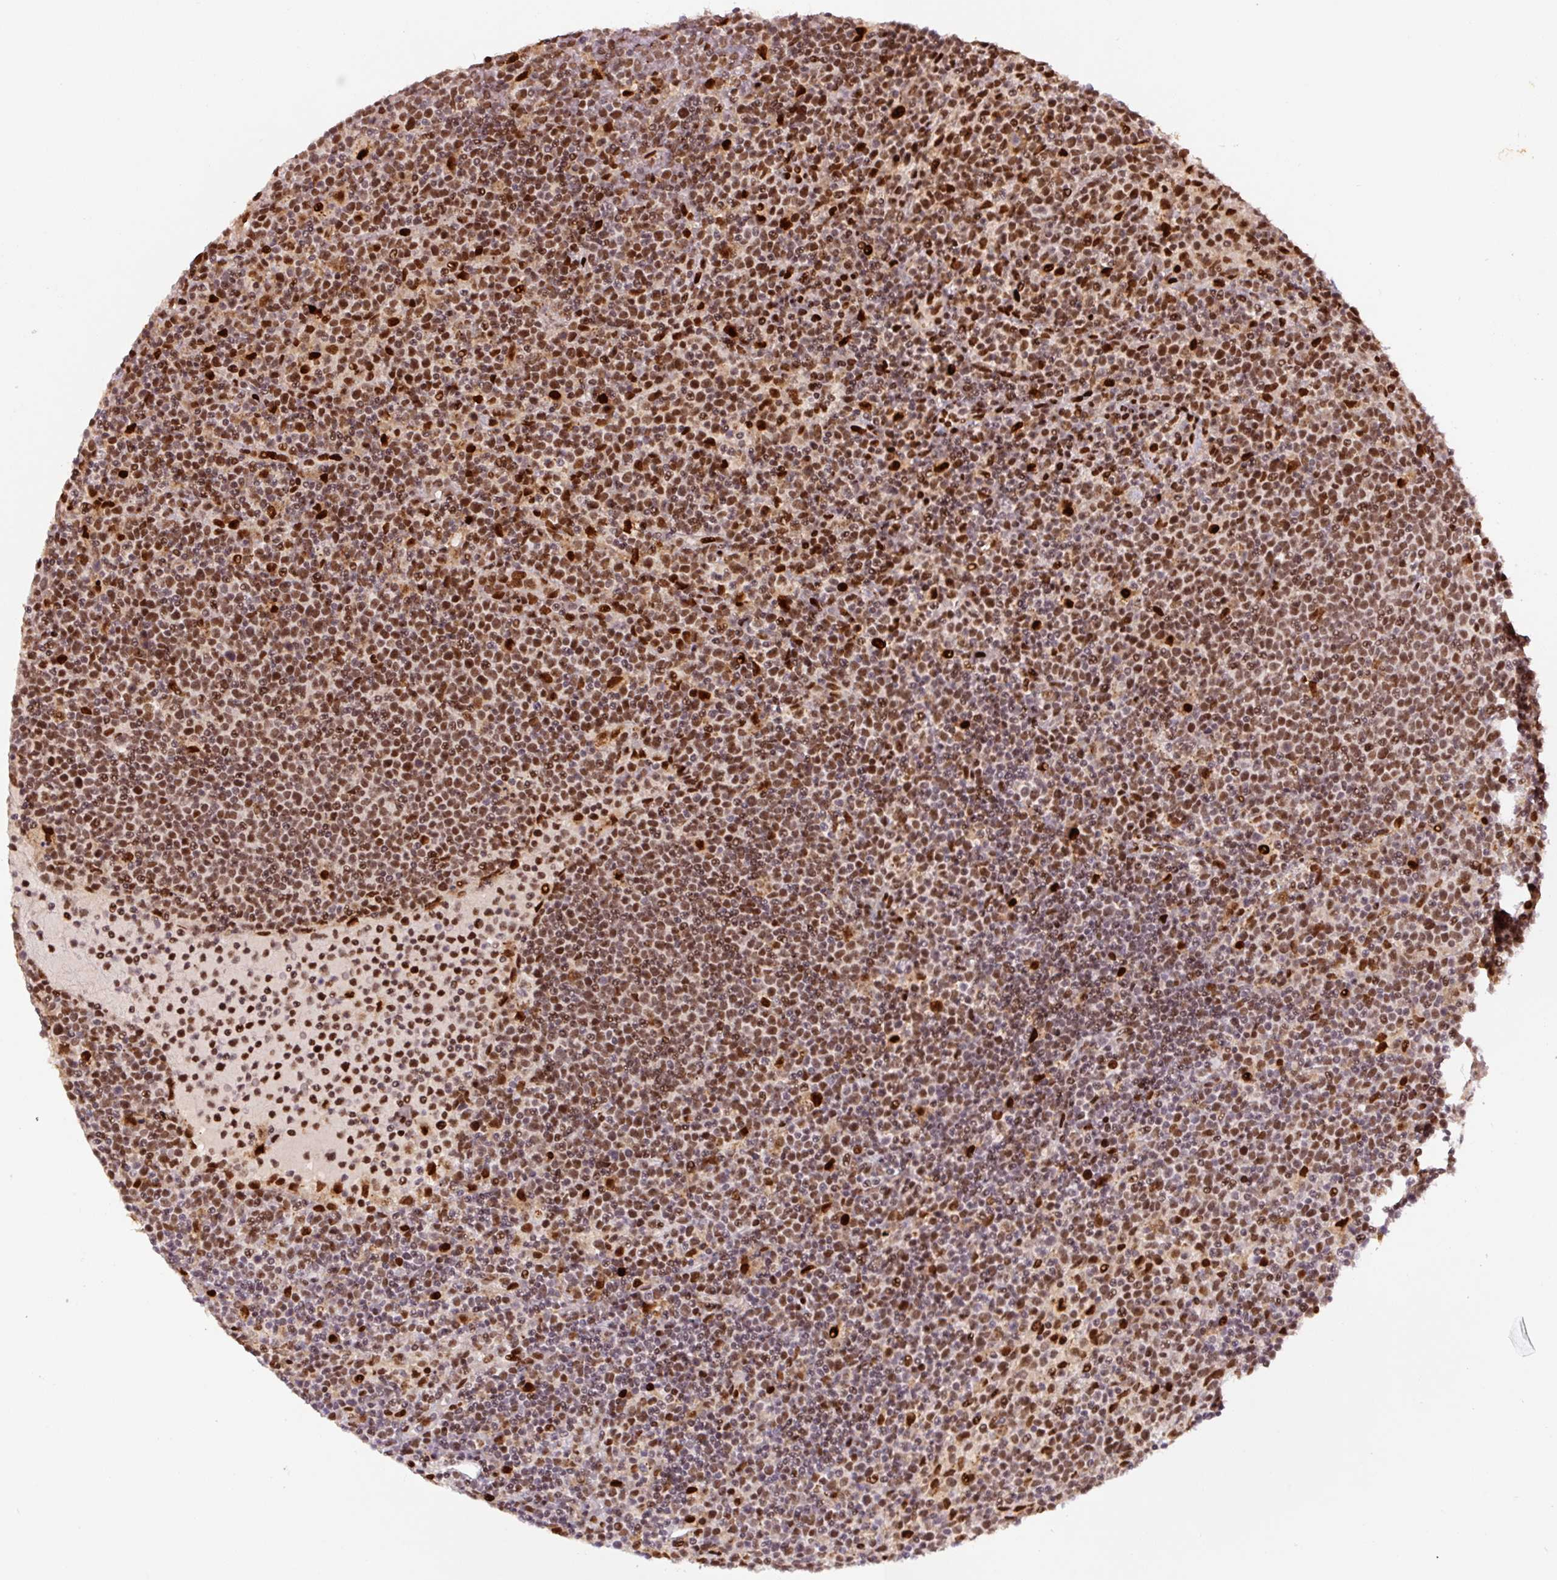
{"staining": {"intensity": "moderate", "quantity": ">75%", "location": "nuclear"}, "tissue": "lymphoma", "cell_type": "Tumor cells", "image_type": "cancer", "snomed": [{"axis": "morphology", "description": "Malignant lymphoma, non-Hodgkin's type, High grade"}, {"axis": "topography", "description": "Lymph node"}], "caption": "Moderate nuclear positivity is appreciated in approximately >75% of tumor cells in malignant lymphoma, non-Hodgkin's type (high-grade).", "gene": "PYDC2", "patient": {"sex": "male", "age": 61}}